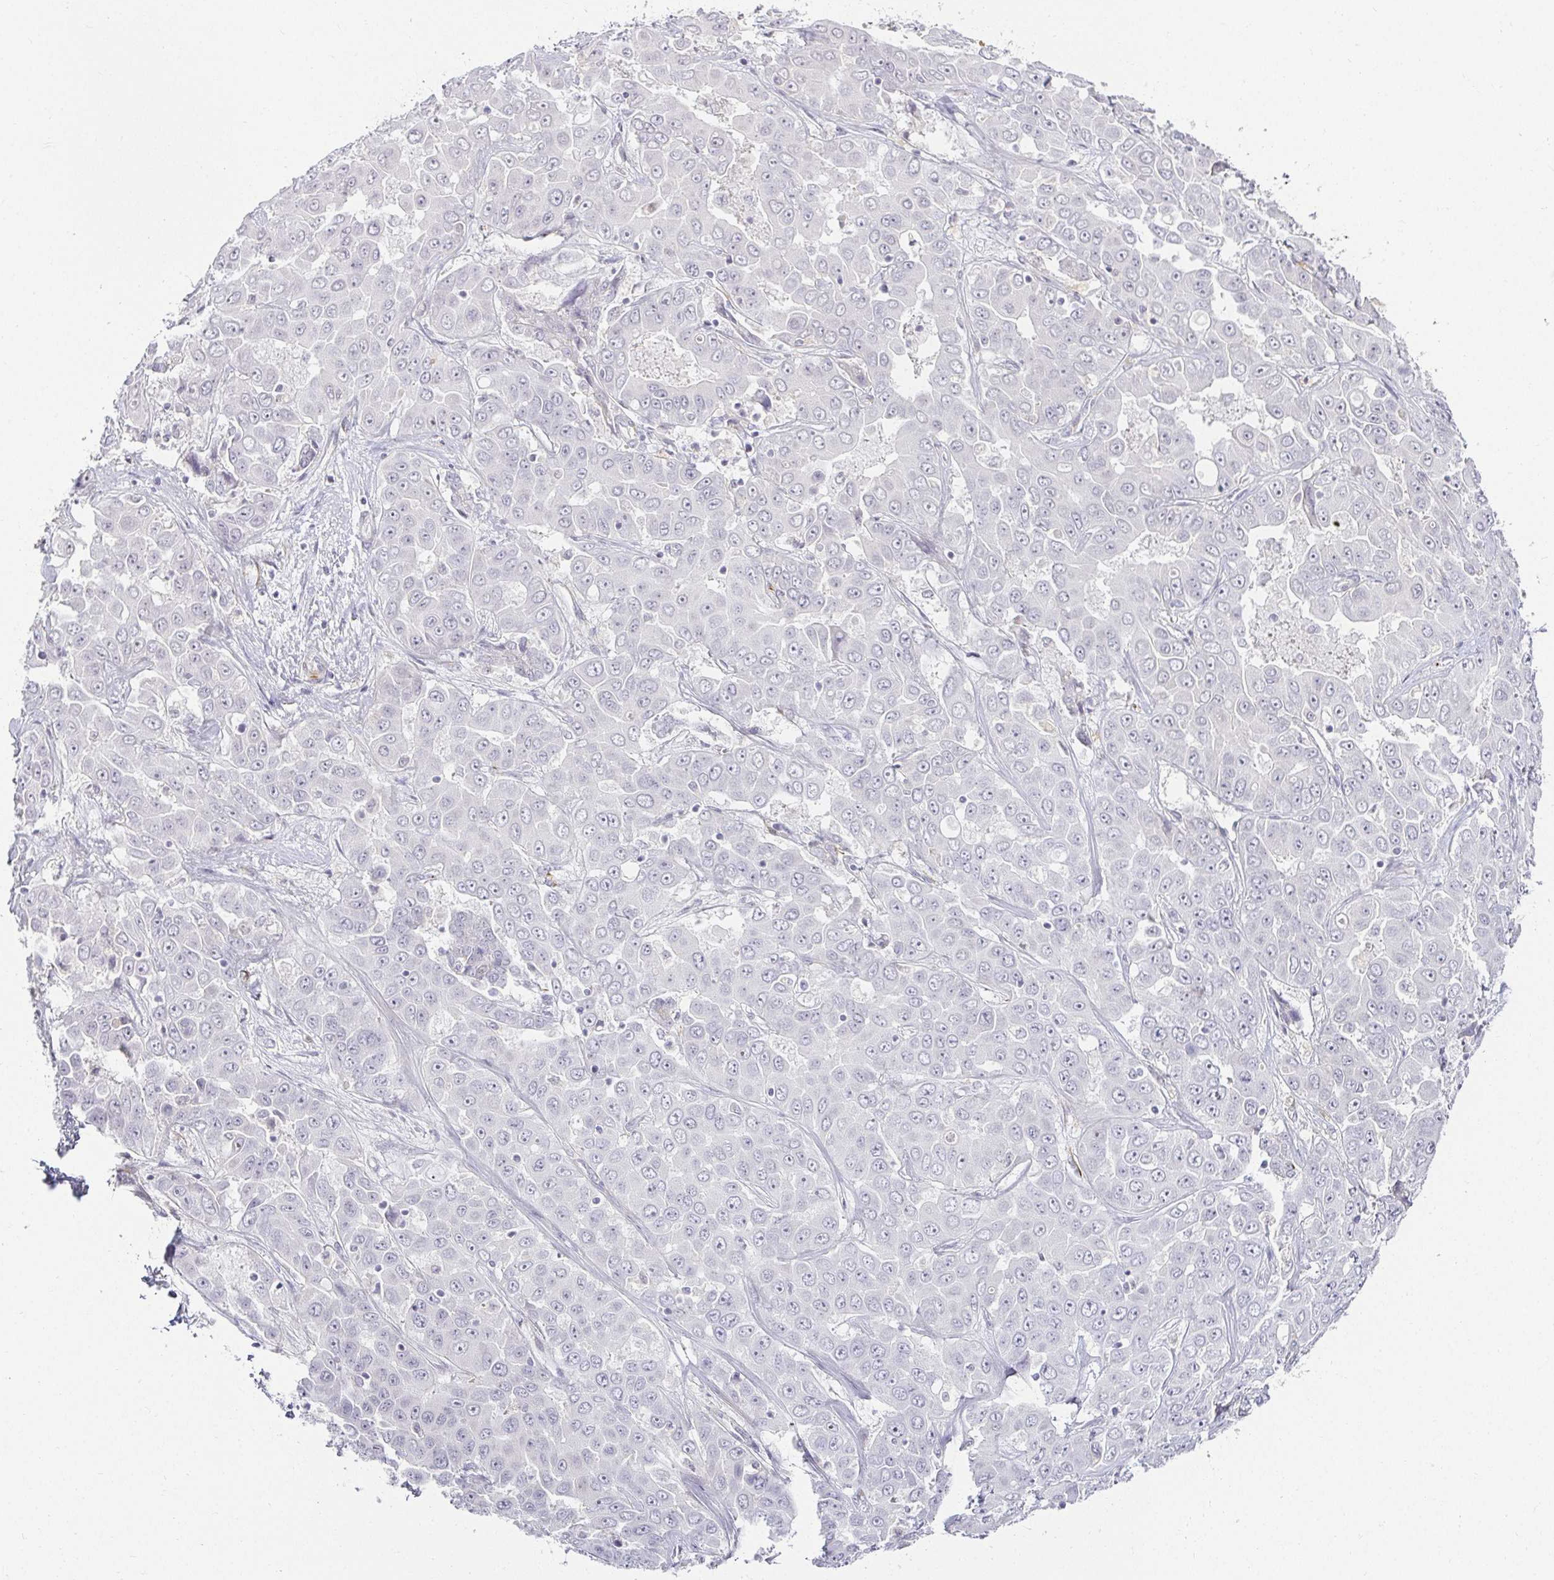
{"staining": {"intensity": "negative", "quantity": "none", "location": "none"}, "tissue": "liver cancer", "cell_type": "Tumor cells", "image_type": "cancer", "snomed": [{"axis": "morphology", "description": "Cholangiocarcinoma"}, {"axis": "topography", "description": "Liver"}], "caption": "This is an immunohistochemistry (IHC) image of human liver cholangiocarcinoma. There is no positivity in tumor cells.", "gene": "ACAN", "patient": {"sex": "female", "age": 52}}